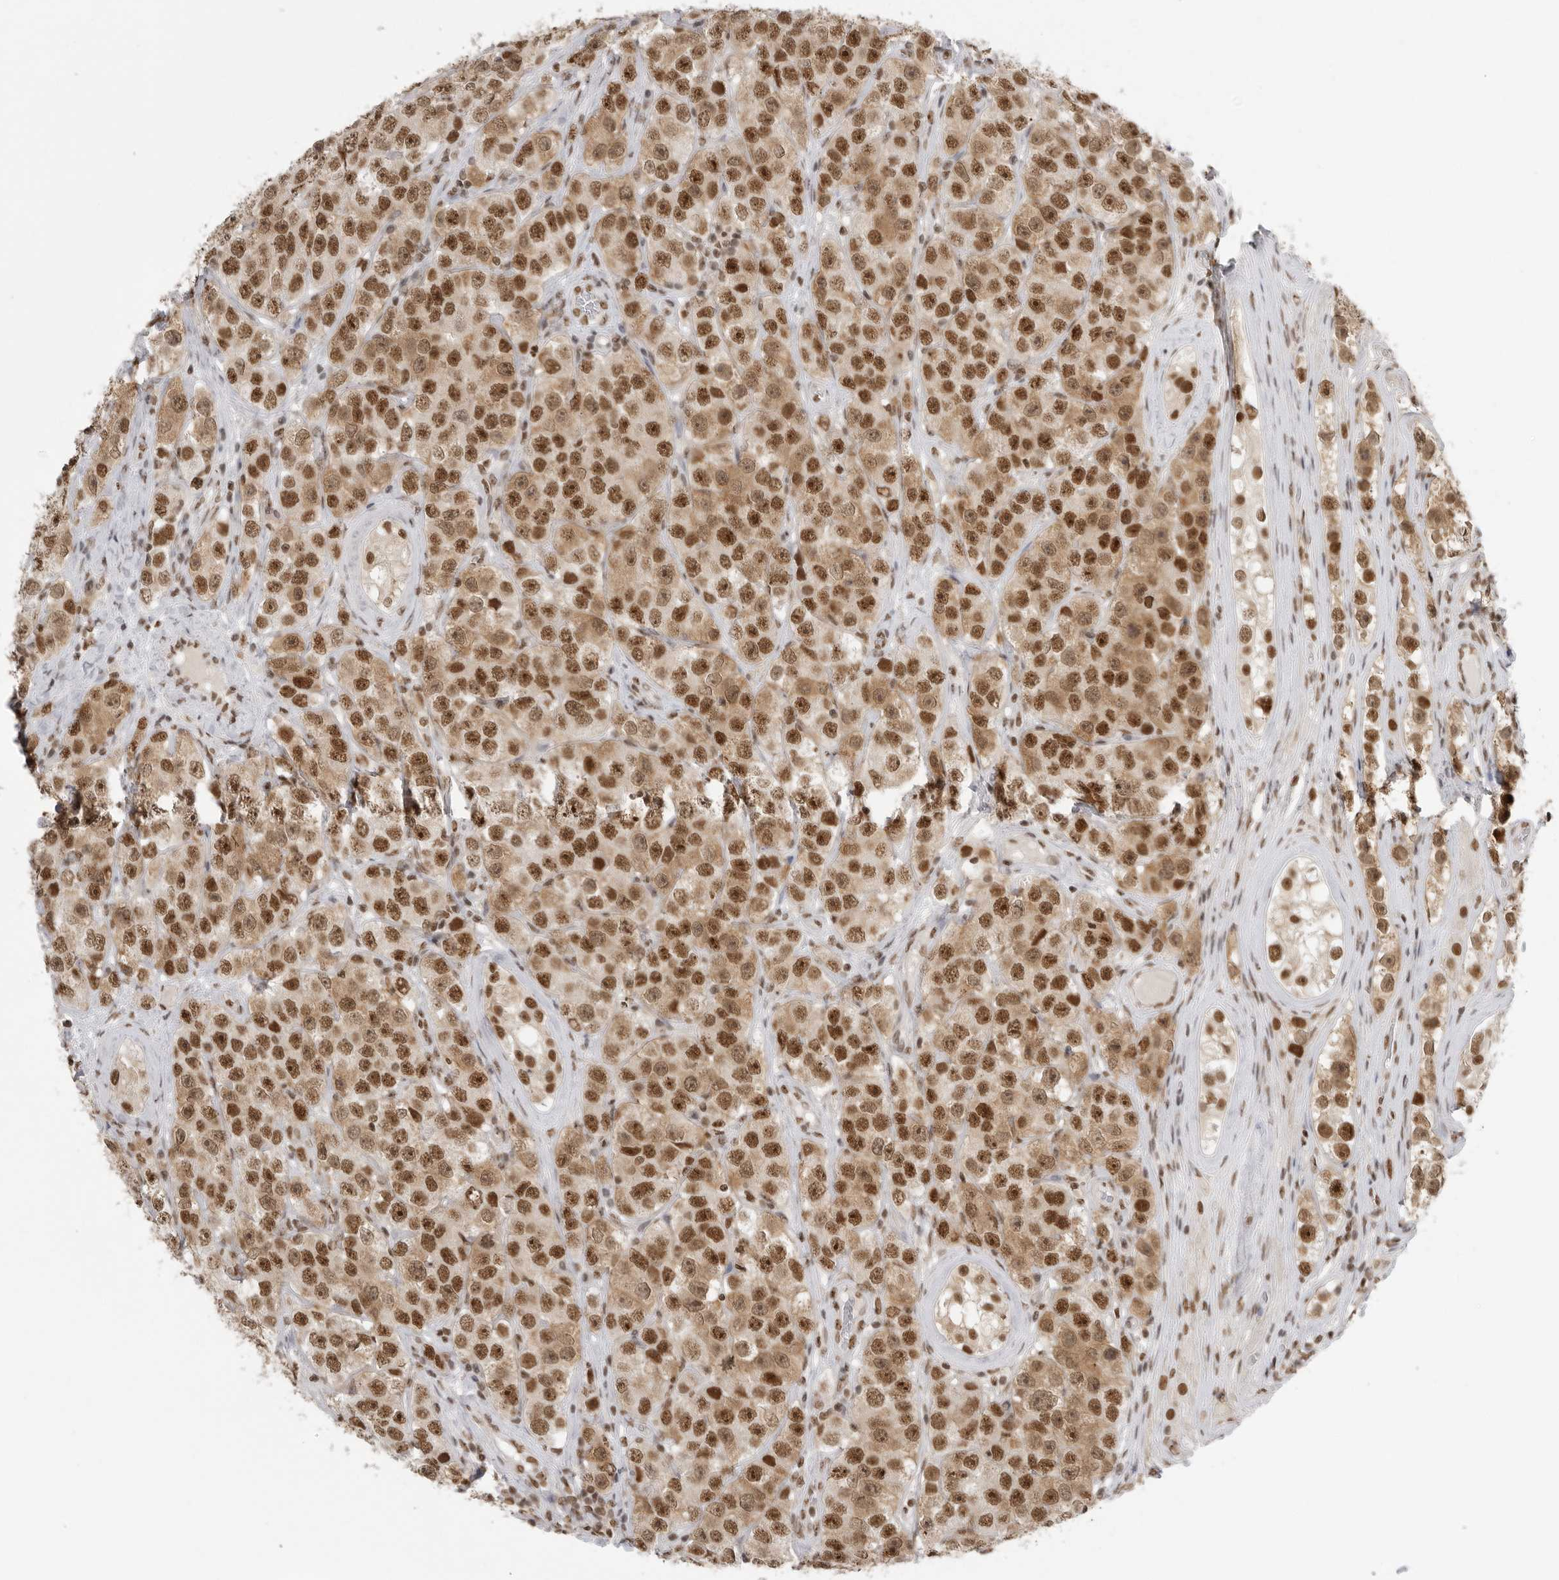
{"staining": {"intensity": "strong", "quantity": "25%-75%", "location": "cytoplasmic/membranous,nuclear"}, "tissue": "testis cancer", "cell_type": "Tumor cells", "image_type": "cancer", "snomed": [{"axis": "morphology", "description": "Seminoma, NOS"}, {"axis": "topography", "description": "Testis"}], "caption": "Immunohistochemistry (IHC) (DAB) staining of testis seminoma reveals strong cytoplasmic/membranous and nuclear protein positivity in approximately 25%-75% of tumor cells. The staining was performed using DAB, with brown indicating positive protein expression. Nuclei are stained blue with hematoxylin.", "gene": "RPA2", "patient": {"sex": "male", "age": 28}}